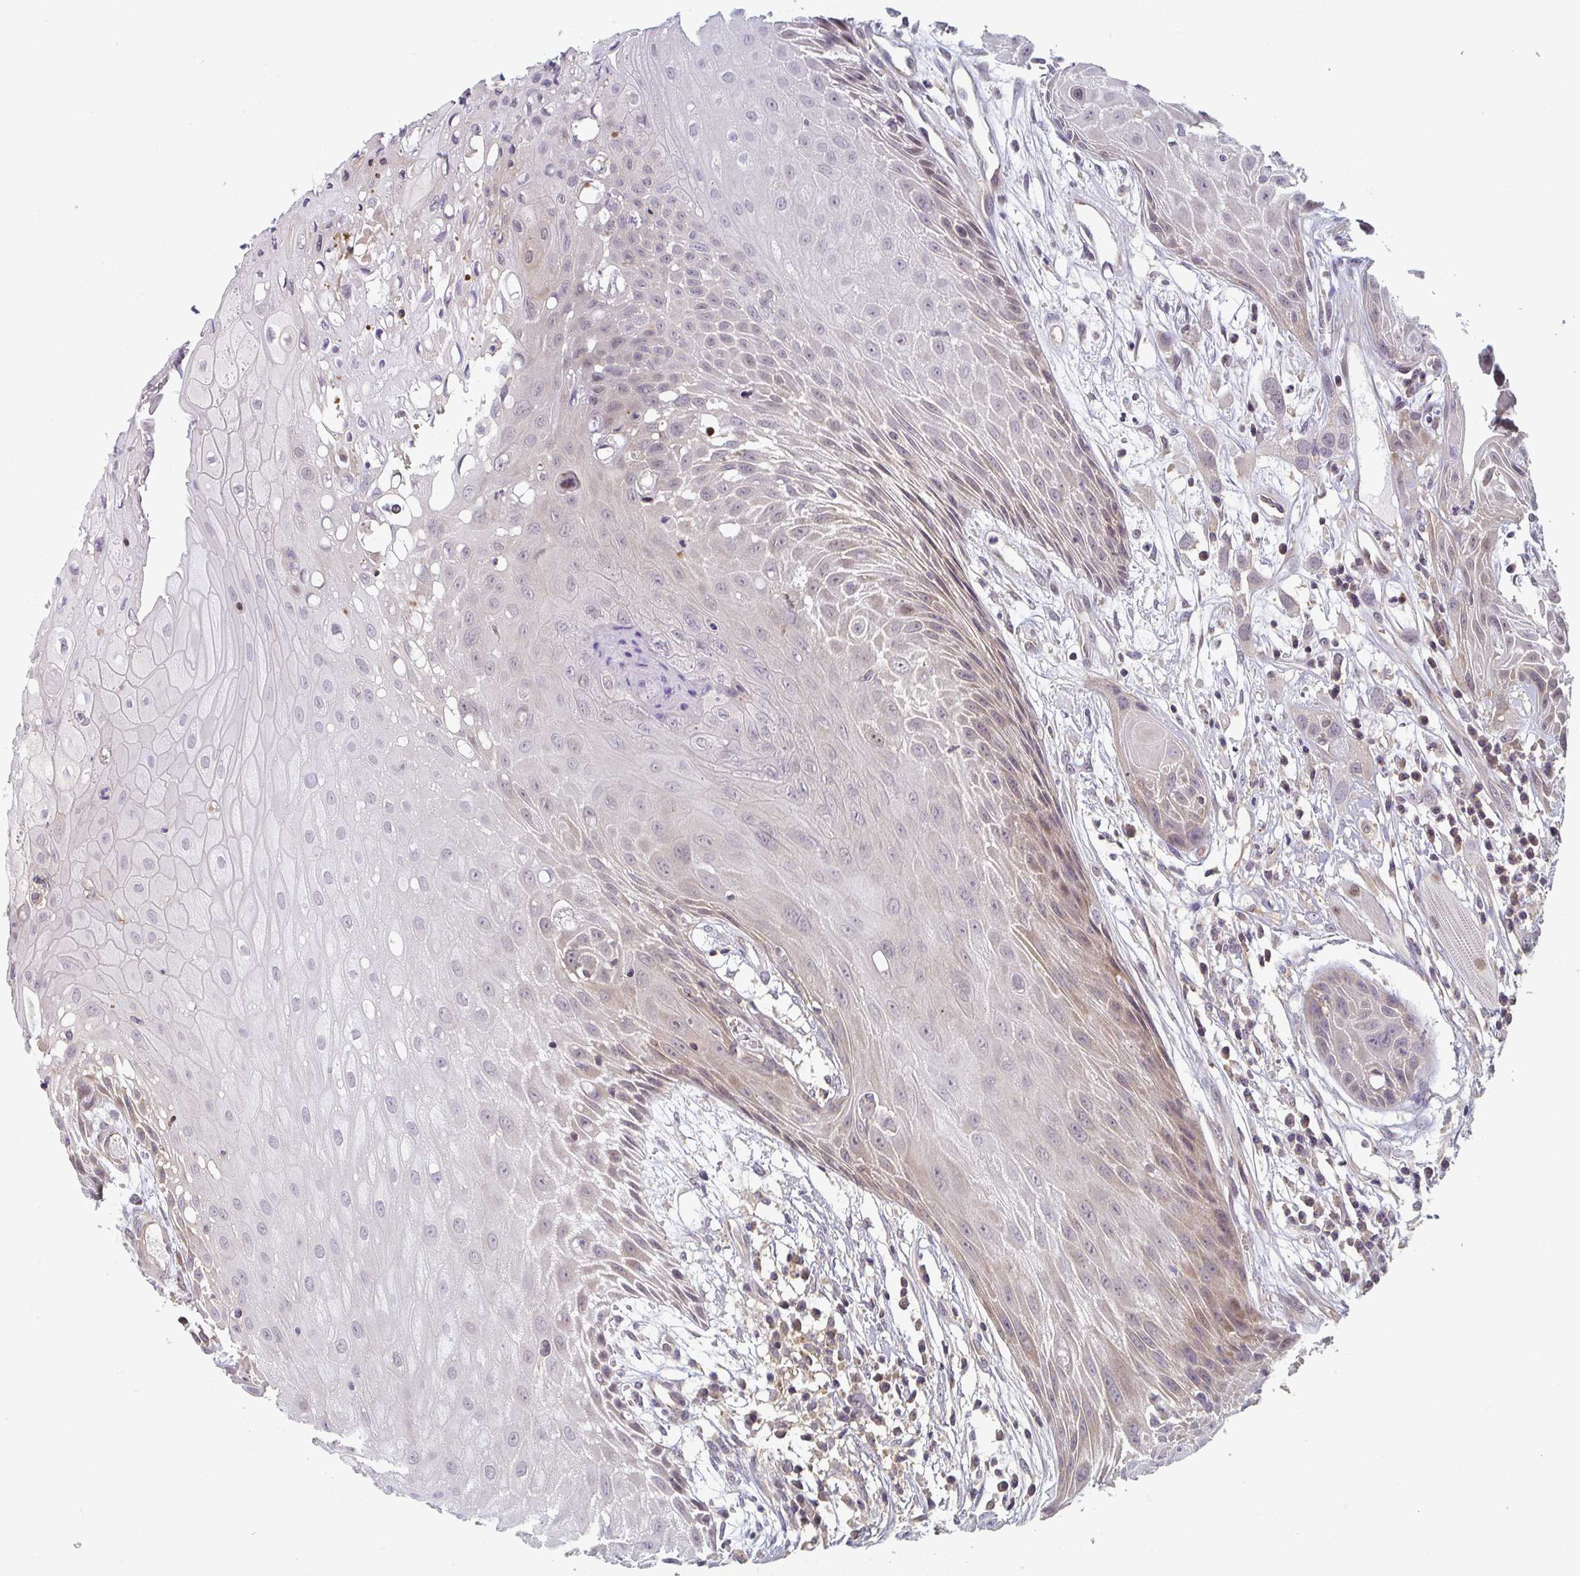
{"staining": {"intensity": "weak", "quantity": "<25%", "location": "cytoplasmic/membranous"}, "tissue": "head and neck cancer", "cell_type": "Tumor cells", "image_type": "cancer", "snomed": [{"axis": "morphology", "description": "Squamous cell carcinoma, NOS"}, {"axis": "topography", "description": "Head-Neck"}], "caption": "This is an immunohistochemistry micrograph of human squamous cell carcinoma (head and neck). There is no positivity in tumor cells.", "gene": "RANGRF", "patient": {"sex": "female", "age": 73}}